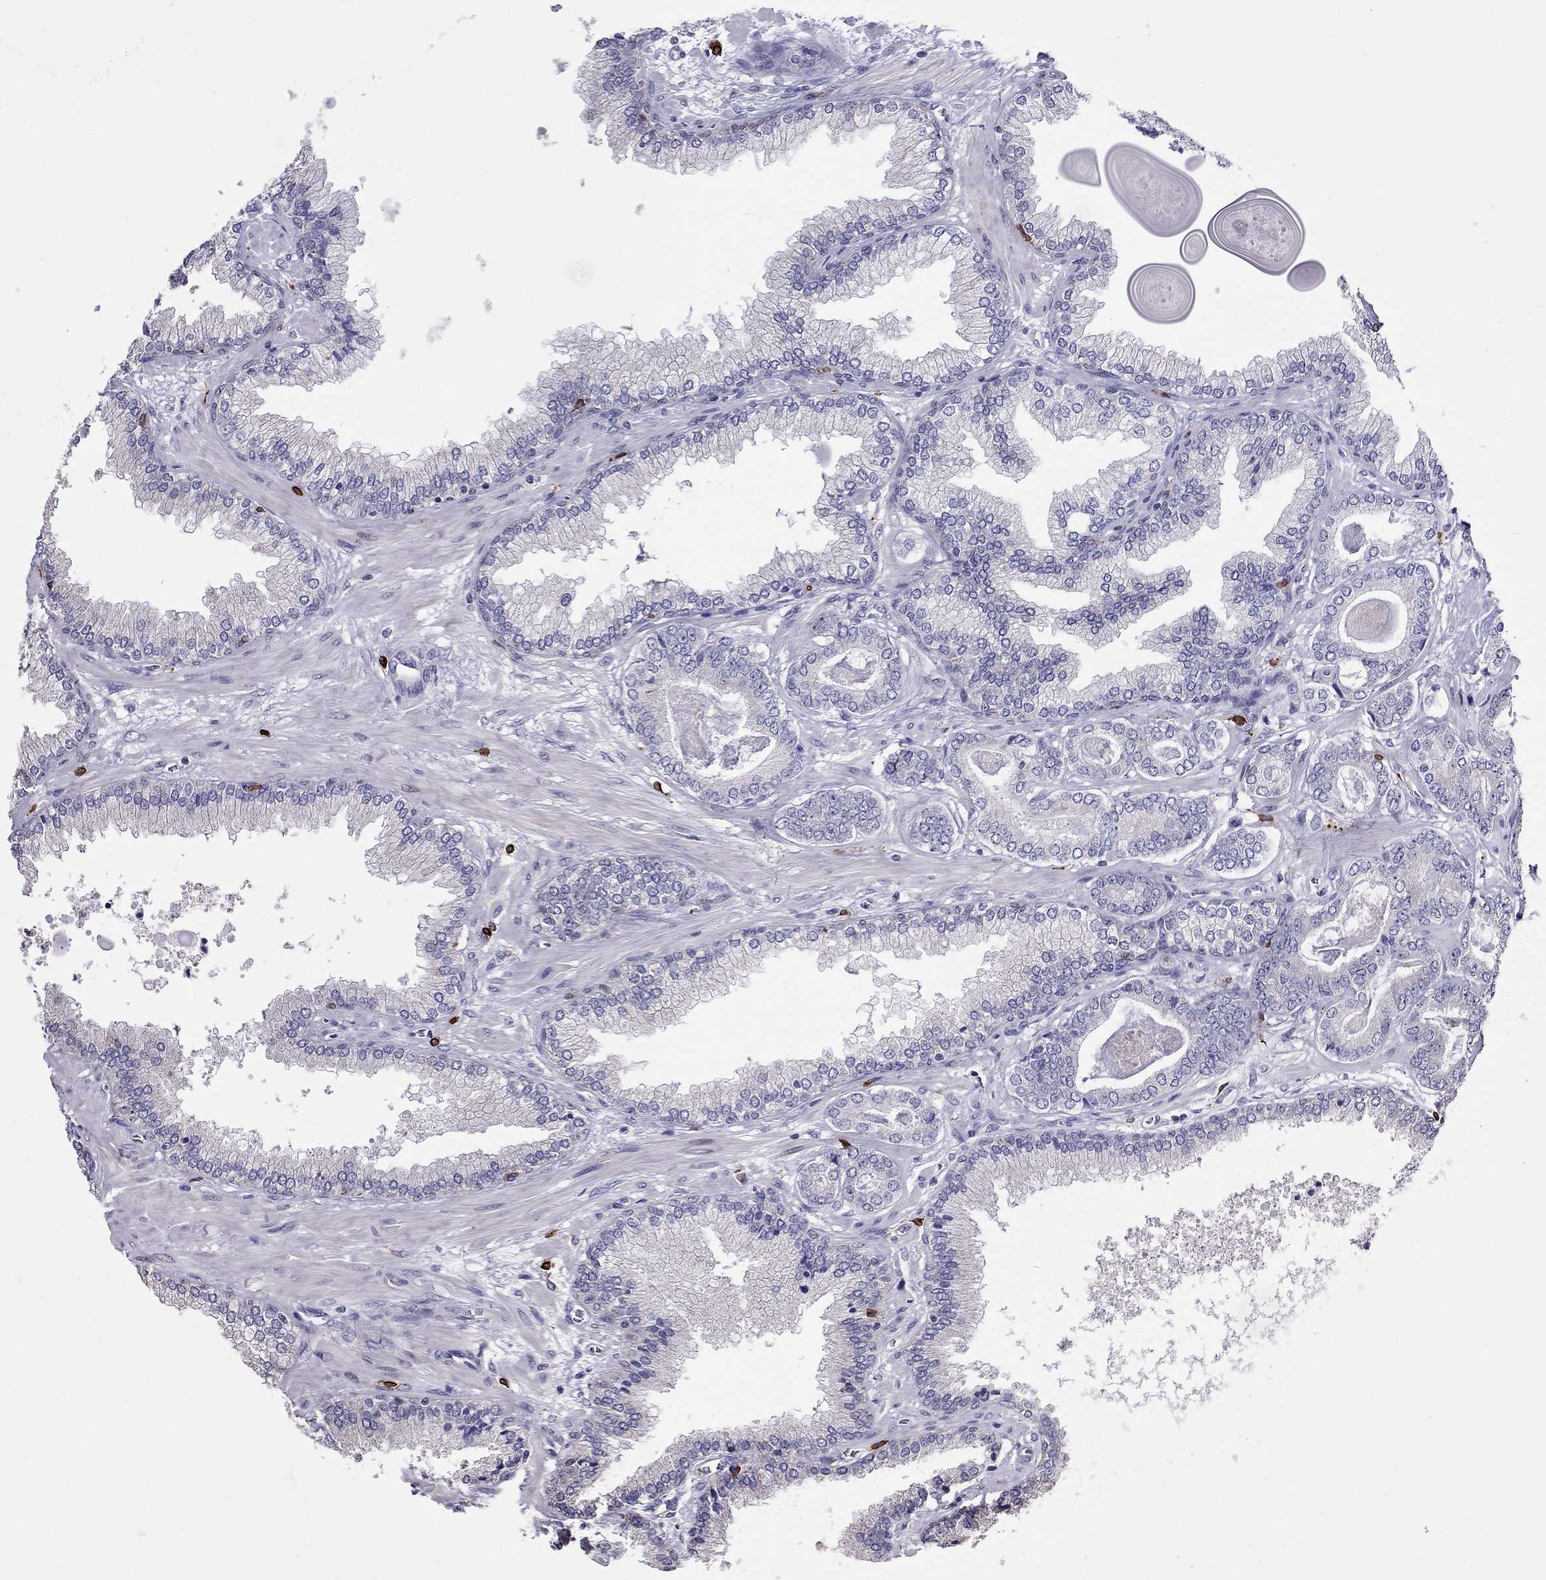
{"staining": {"intensity": "negative", "quantity": "none", "location": "none"}, "tissue": "prostate cancer", "cell_type": "Tumor cells", "image_type": "cancer", "snomed": [{"axis": "morphology", "description": "Adenocarcinoma, Low grade"}, {"axis": "topography", "description": "Prostate"}], "caption": "Immunohistochemistry (IHC) micrograph of neoplastic tissue: human prostate cancer (low-grade adenocarcinoma) stained with DAB reveals no significant protein staining in tumor cells.", "gene": "ADORA2A", "patient": {"sex": "male", "age": 69}}